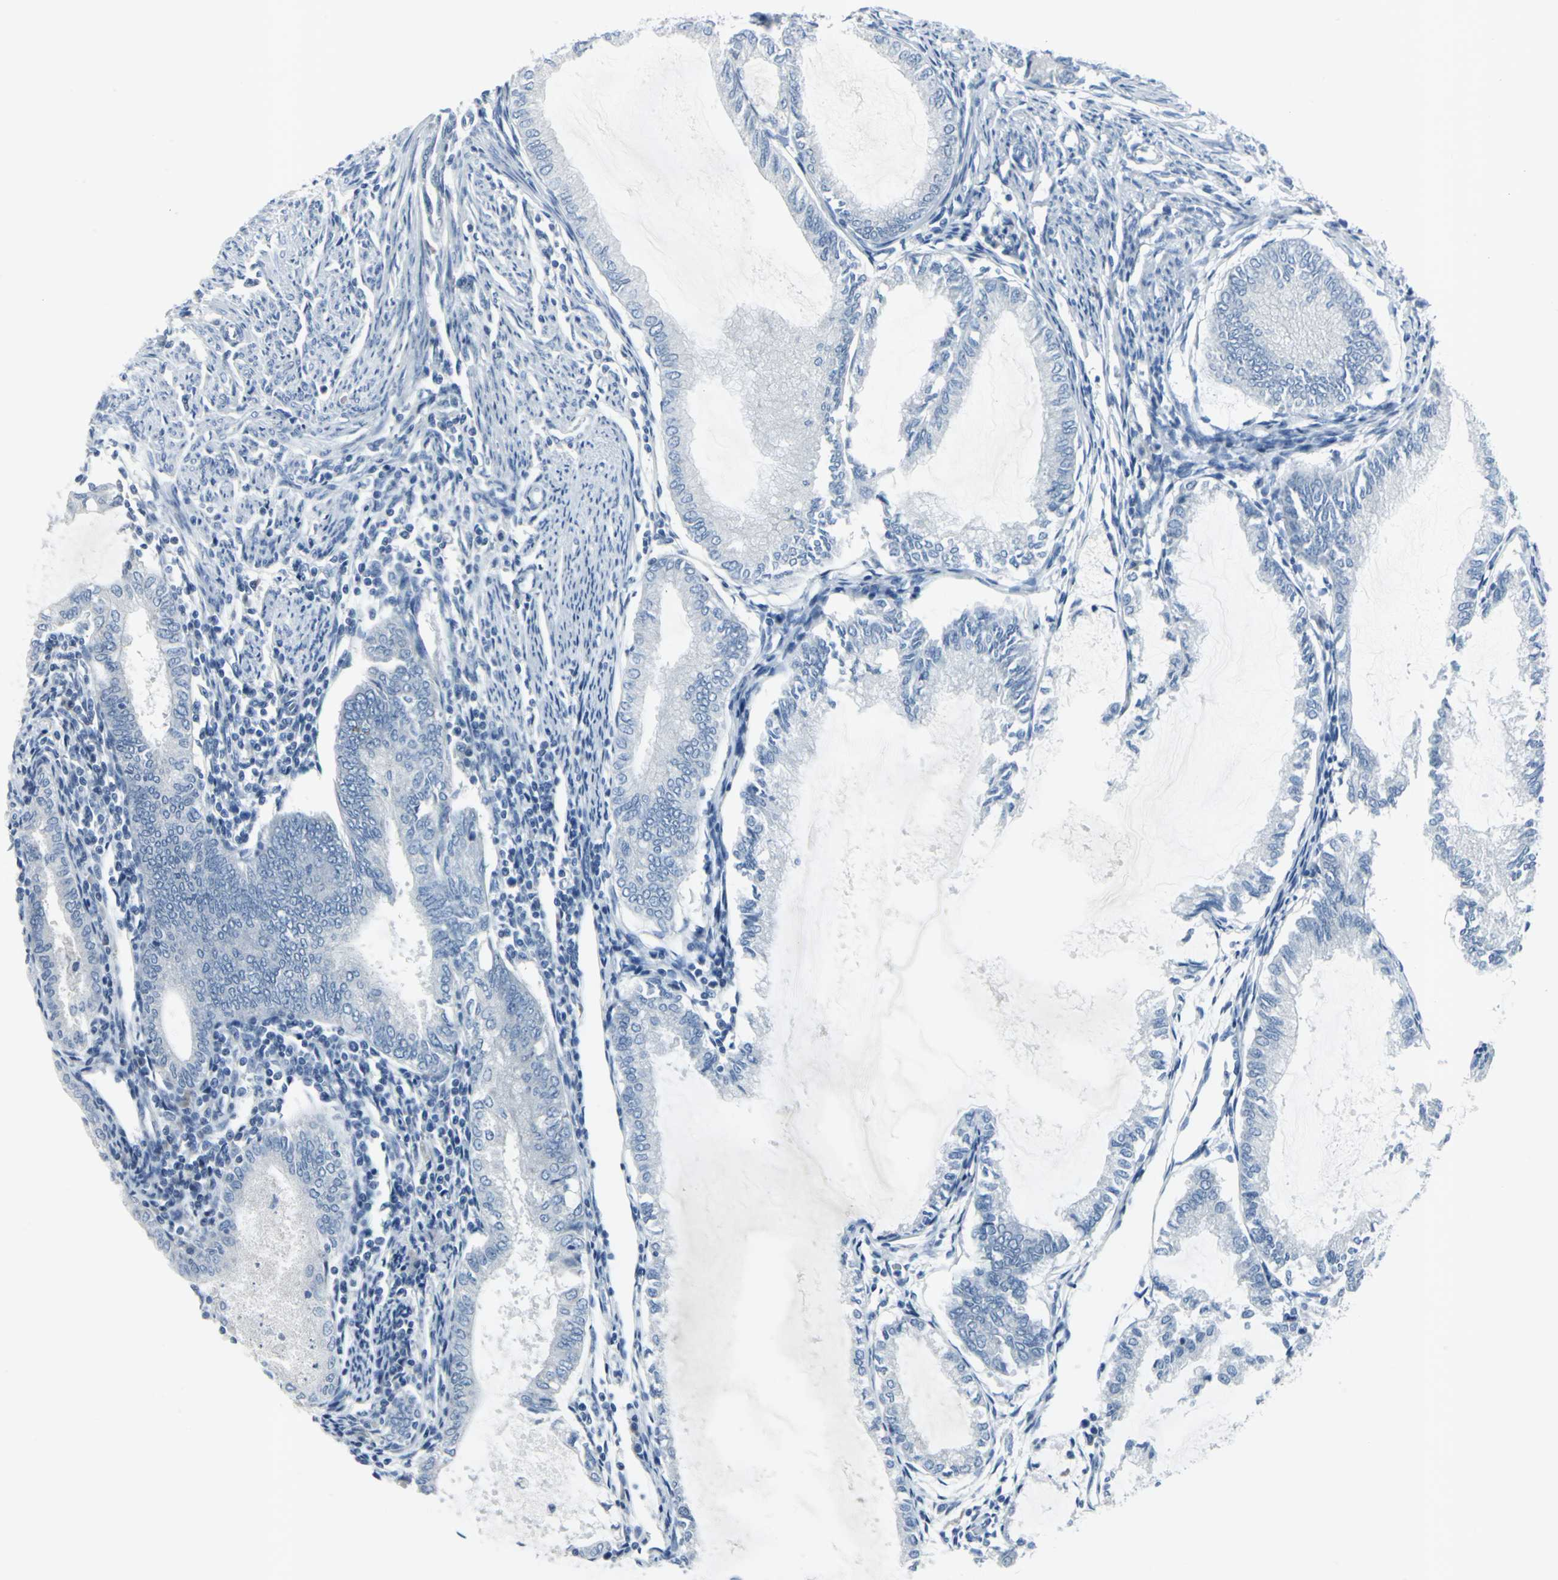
{"staining": {"intensity": "negative", "quantity": "none", "location": "none"}, "tissue": "endometrial cancer", "cell_type": "Tumor cells", "image_type": "cancer", "snomed": [{"axis": "morphology", "description": "Adenocarcinoma, NOS"}, {"axis": "topography", "description": "Endometrium"}], "caption": "The micrograph demonstrates no staining of tumor cells in endometrial cancer (adenocarcinoma).", "gene": "DNAI2", "patient": {"sex": "female", "age": 86}}